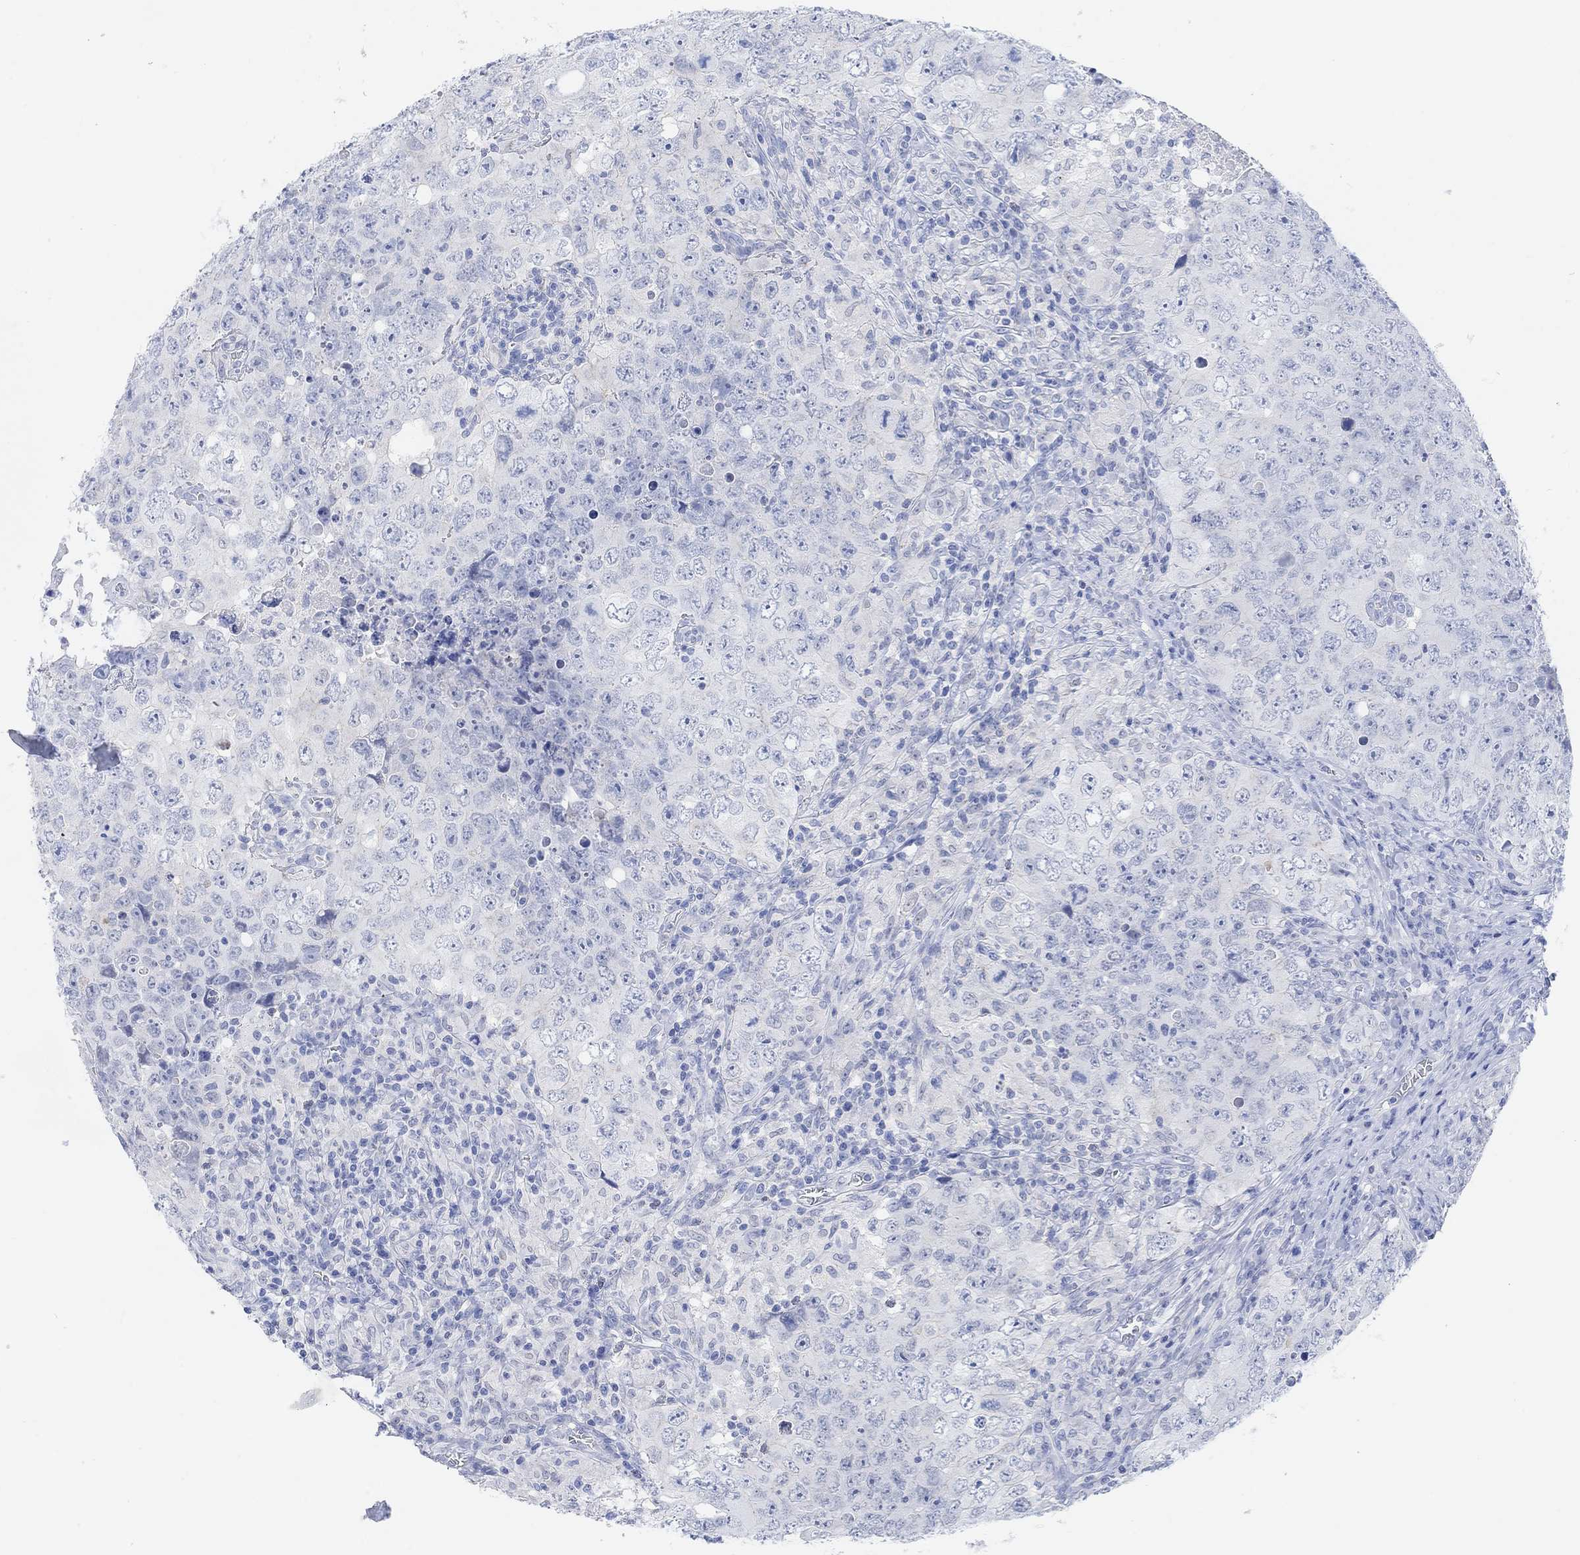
{"staining": {"intensity": "negative", "quantity": "none", "location": "none"}, "tissue": "testis cancer", "cell_type": "Tumor cells", "image_type": "cancer", "snomed": [{"axis": "morphology", "description": "Seminoma, NOS"}, {"axis": "topography", "description": "Testis"}], "caption": "This photomicrograph is of testis cancer stained with immunohistochemistry to label a protein in brown with the nuclei are counter-stained blue. There is no expression in tumor cells.", "gene": "ENO4", "patient": {"sex": "male", "age": 34}}